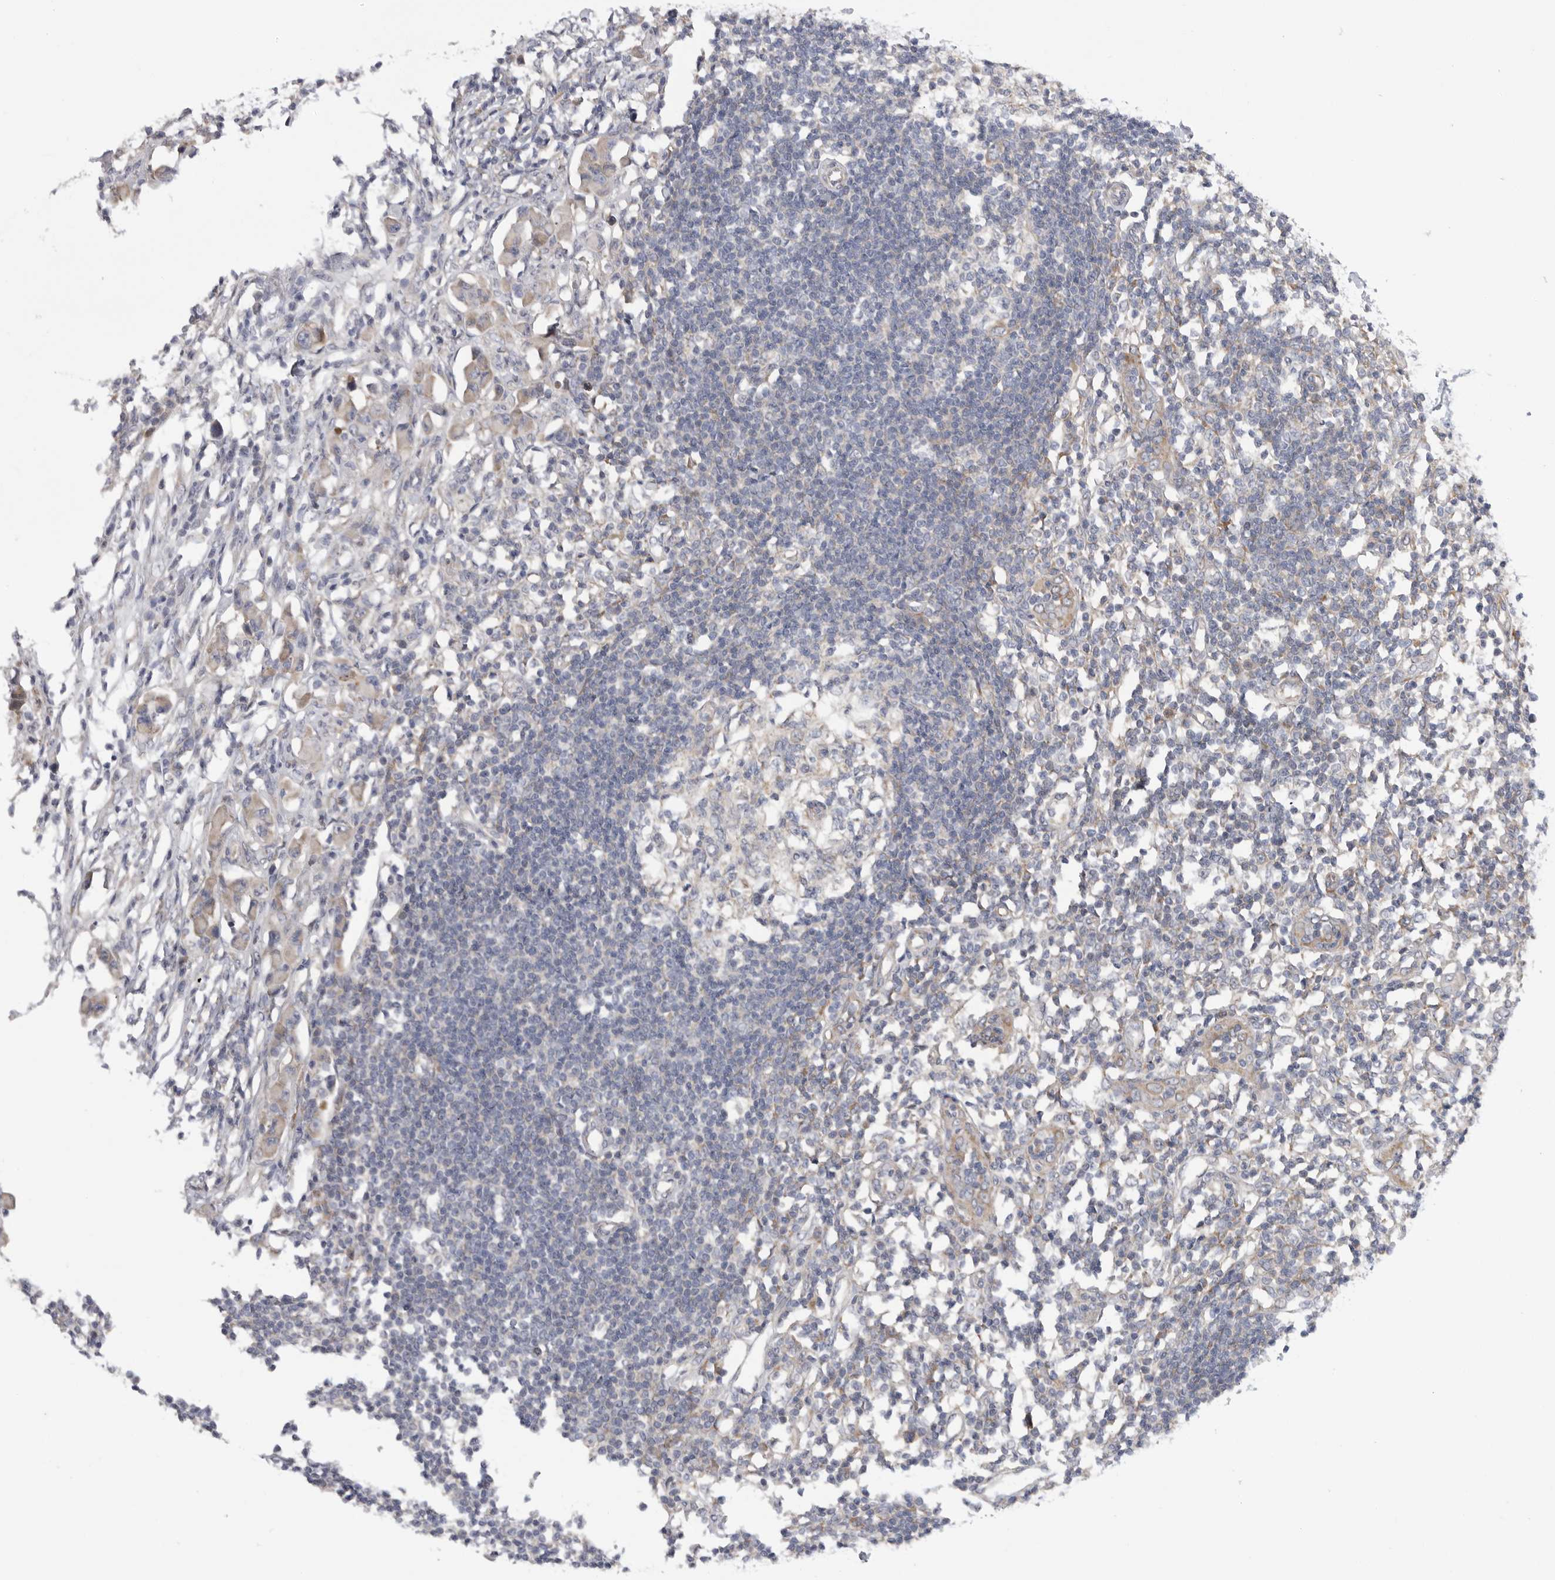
{"staining": {"intensity": "weak", "quantity": "<25%", "location": "cytoplasmic/membranous"}, "tissue": "lymph node", "cell_type": "Germinal center cells", "image_type": "normal", "snomed": [{"axis": "morphology", "description": "Normal tissue, NOS"}, {"axis": "morphology", "description": "Malignant melanoma, Metastatic site"}, {"axis": "topography", "description": "Lymph node"}], "caption": "The photomicrograph displays no staining of germinal center cells in unremarkable lymph node. (Brightfield microscopy of DAB immunohistochemistry at high magnification).", "gene": "FBXO43", "patient": {"sex": "male", "age": 41}}